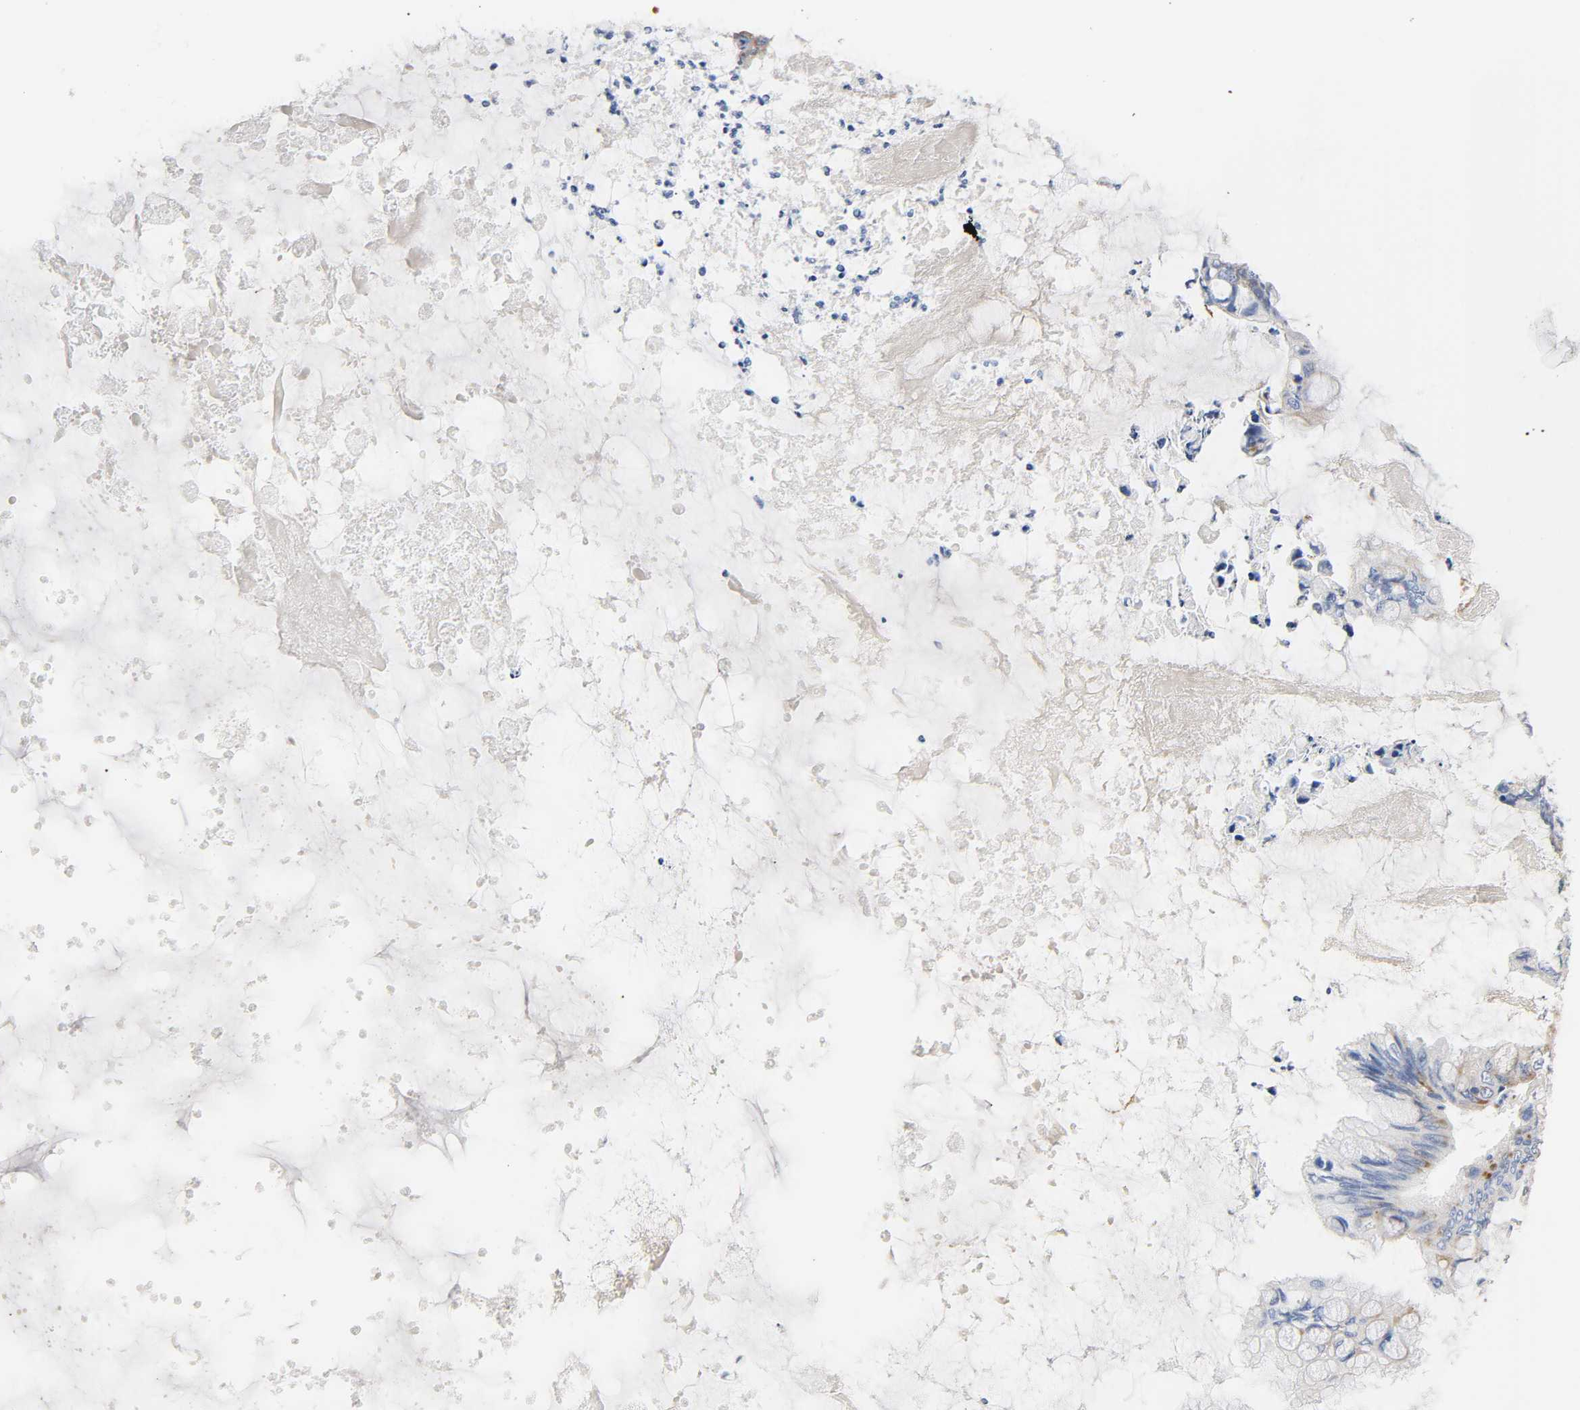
{"staining": {"intensity": "moderate", "quantity": "25%-75%", "location": "cytoplasmic/membranous"}, "tissue": "ovarian cancer", "cell_type": "Tumor cells", "image_type": "cancer", "snomed": [{"axis": "morphology", "description": "Cystadenocarcinoma, mucinous, NOS"}, {"axis": "topography", "description": "Ovary"}], "caption": "IHC of mucinous cystadenocarcinoma (ovarian) demonstrates medium levels of moderate cytoplasmic/membranous positivity in approximately 25%-75% of tumor cells. (DAB (3,3'-diaminobenzidine) IHC, brown staining for protein, blue staining for nuclei).", "gene": "REL", "patient": {"sex": "female", "age": 80}}